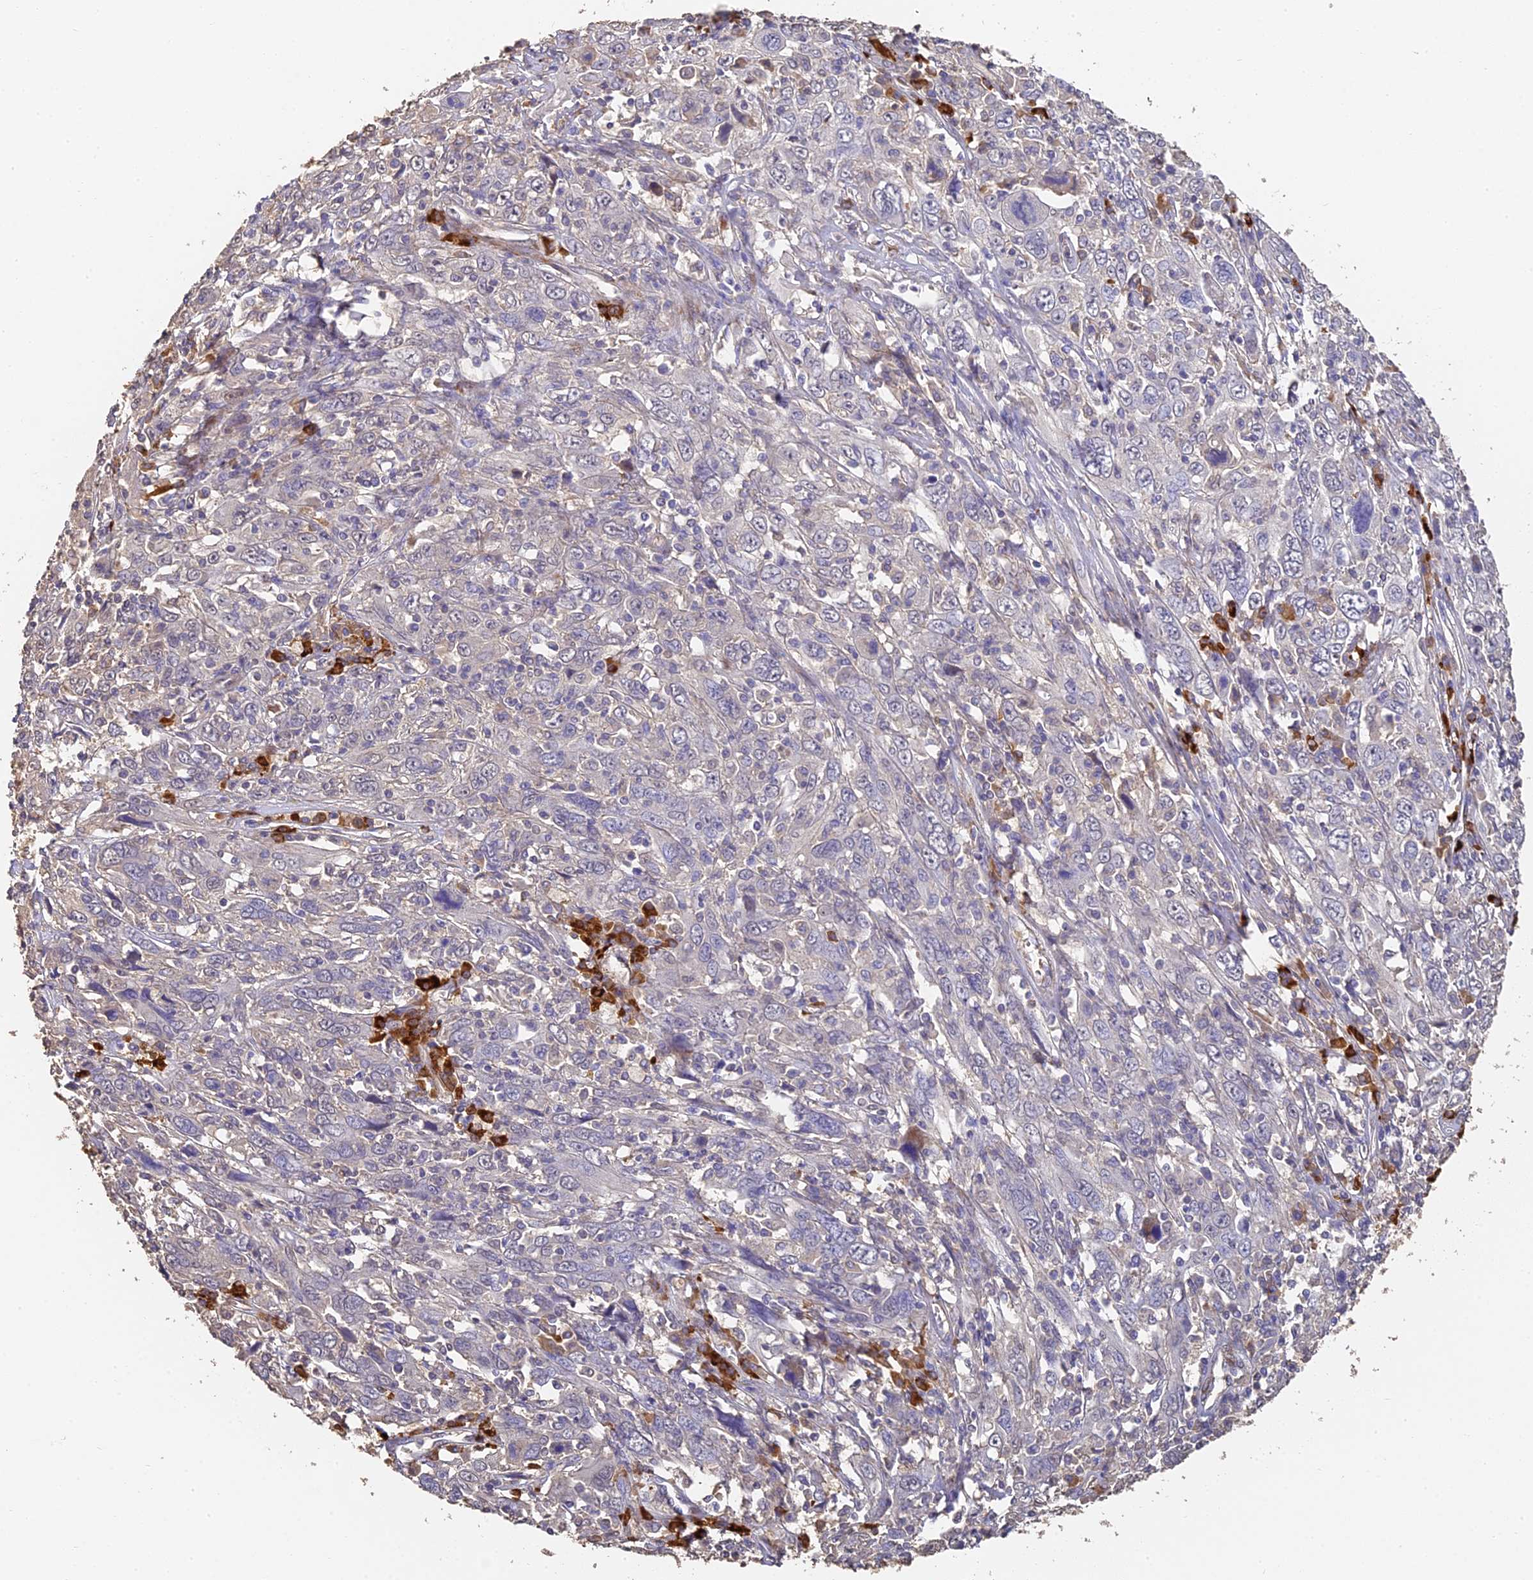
{"staining": {"intensity": "negative", "quantity": "none", "location": "none"}, "tissue": "cervical cancer", "cell_type": "Tumor cells", "image_type": "cancer", "snomed": [{"axis": "morphology", "description": "Squamous cell carcinoma, NOS"}, {"axis": "topography", "description": "Cervix"}], "caption": "Protein analysis of cervical squamous cell carcinoma demonstrates no significant staining in tumor cells. (Stains: DAB IHC with hematoxylin counter stain, Microscopy: brightfield microscopy at high magnification).", "gene": "SLC11A1", "patient": {"sex": "female", "age": 46}}